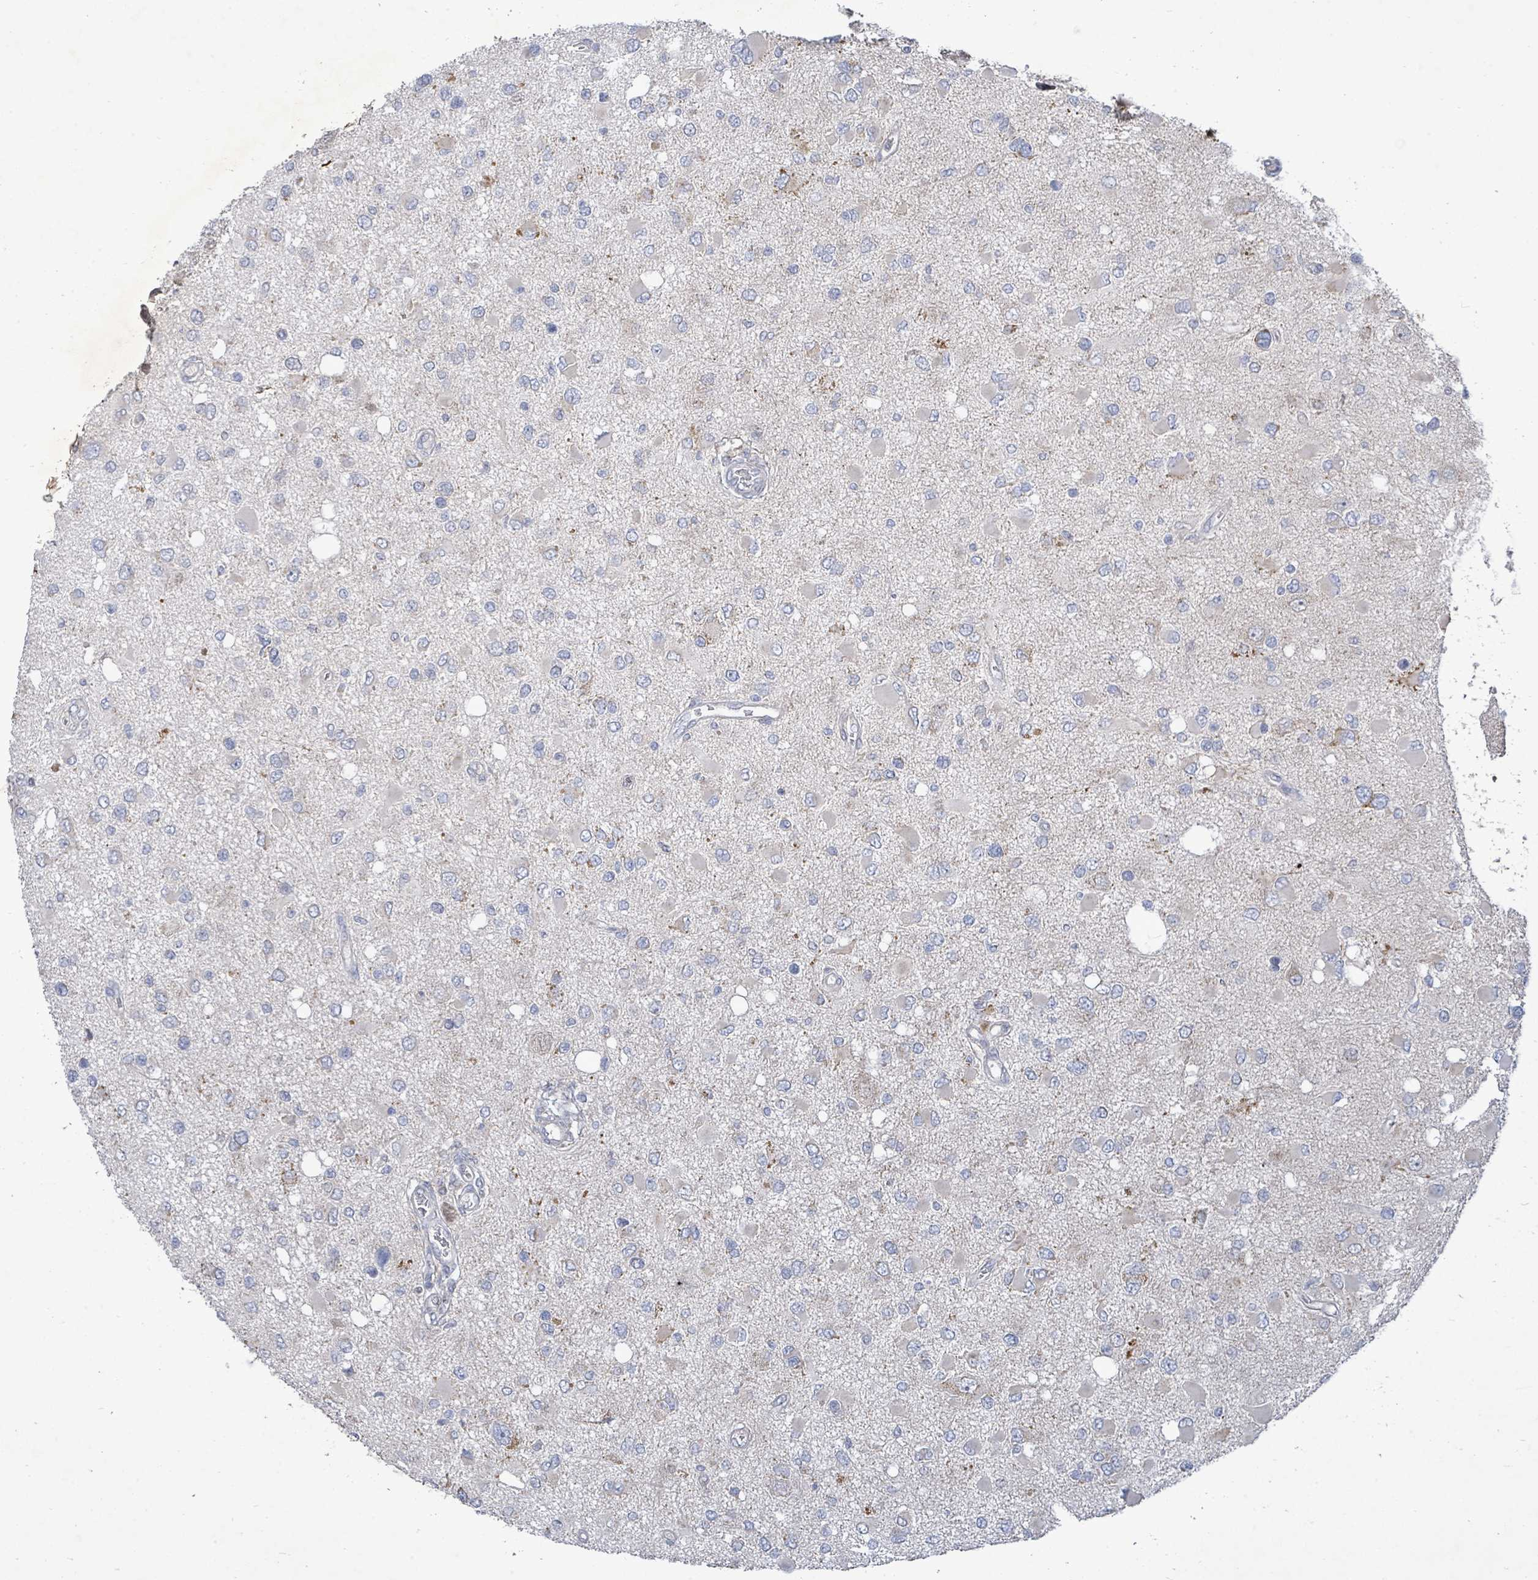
{"staining": {"intensity": "weak", "quantity": "<25%", "location": "cytoplasmic/membranous"}, "tissue": "glioma", "cell_type": "Tumor cells", "image_type": "cancer", "snomed": [{"axis": "morphology", "description": "Glioma, malignant, High grade"}, {"axis": "topography", "description": "Brain"}], "caption": "The immunohistochemistry (IHC) histopathology image has no significant expression in tumor cells of glioma tissue.", "gene": "ZFPM1", "patient": {"sex": "male", "age": 53}}